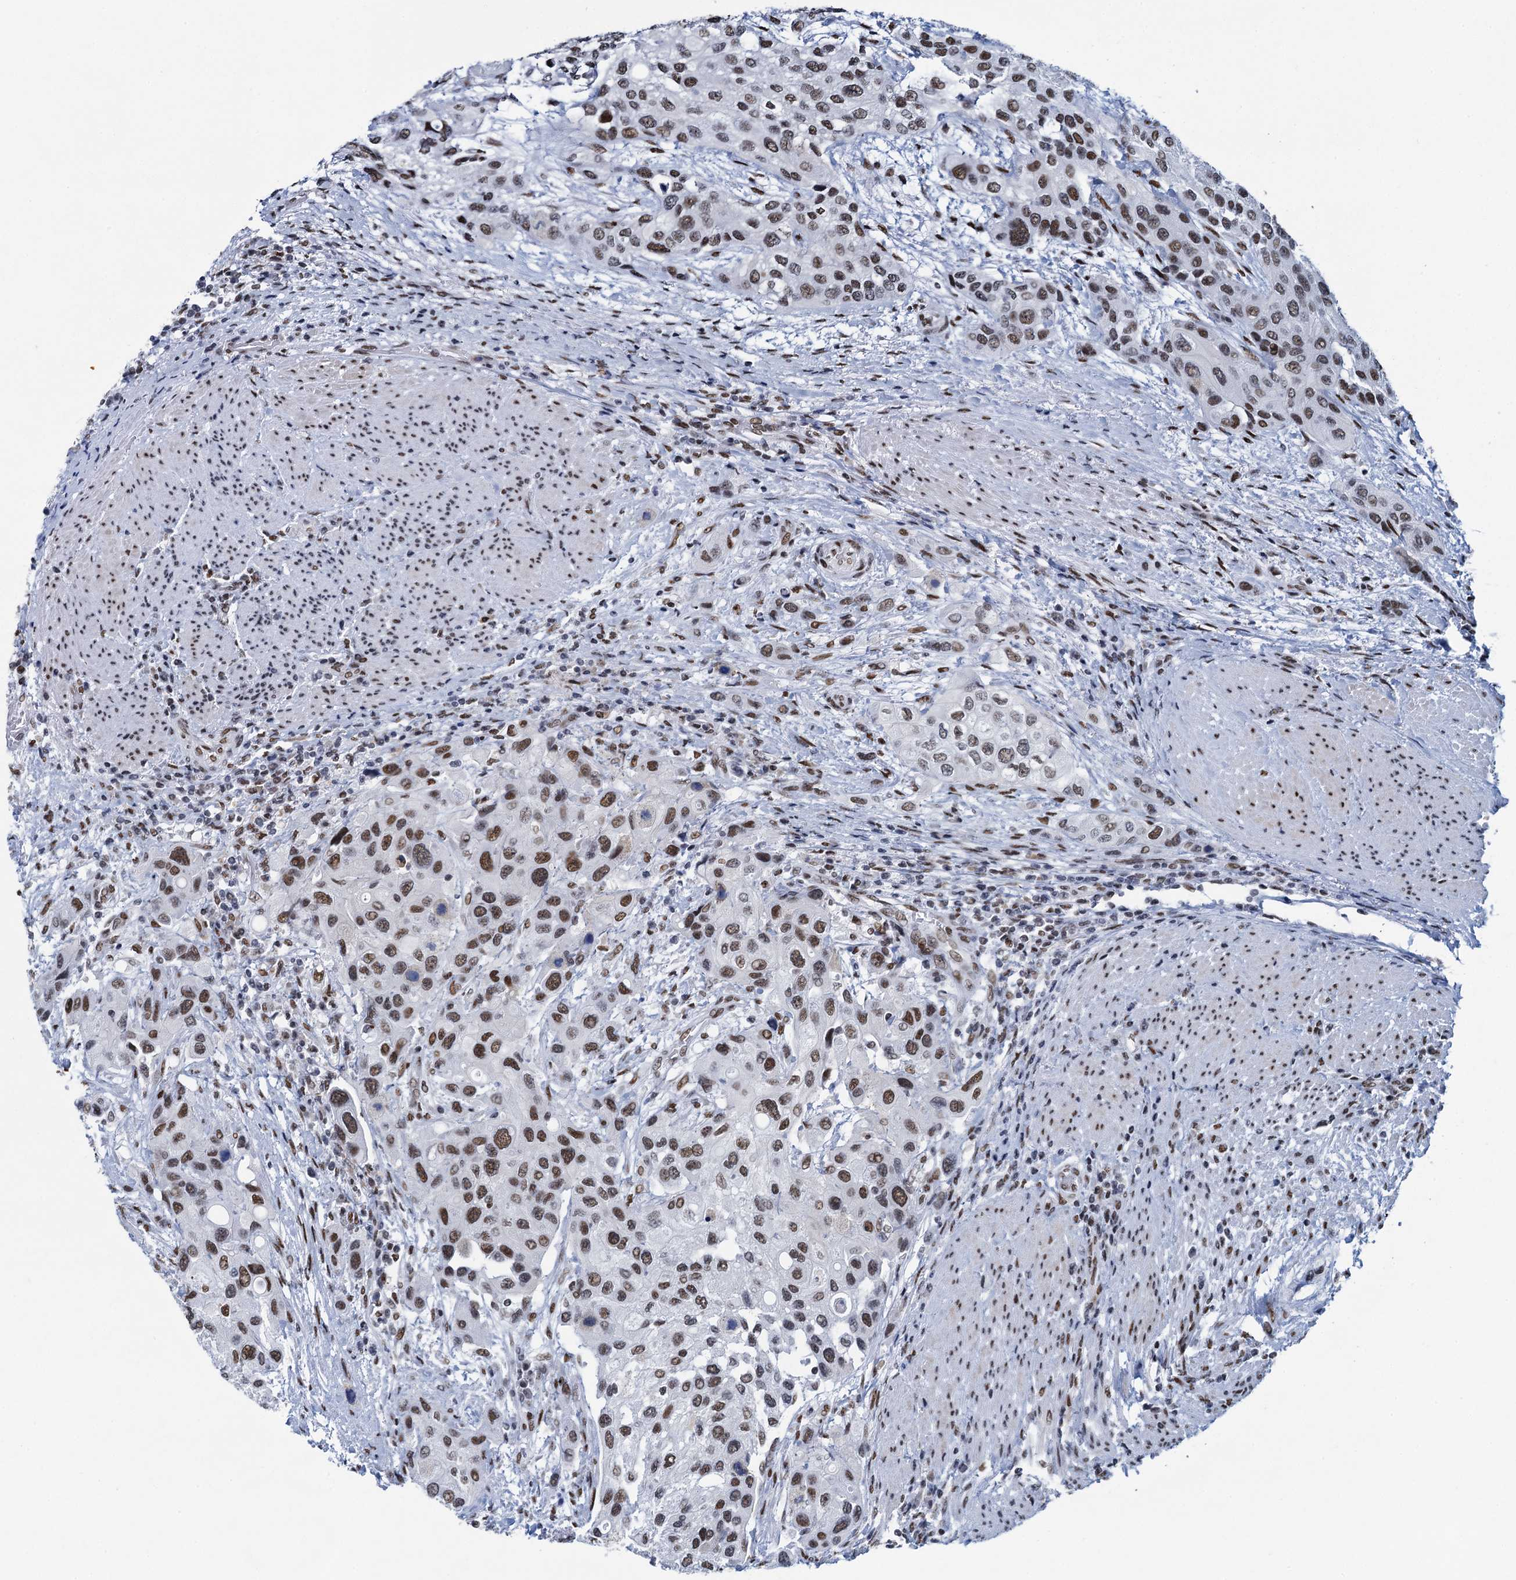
{"staining": {"intensity": "moderate", "quantity": ">75%", "location": "nuclear"}, "tissue": "urothelial cancer", "cell_type": "Tumor cells", "image_type": "cancer", "snomed": [{"axis": "morphology", "description": "Normal tissue, NOS"}, {"axis": "morphology", "description": "Urothelial carcinoma, High grade"}, {"axis": "topography", "description": "Vascular tissue"}, {"axis": "topography", "description": "Urinary bladder"}], "caption": "Immunohistochemistry (DAB) staining of high-grade urothelial carcinoma reveals moderate nuclear protein positivity in about >75% of tumor cells.", "gene": "HNRNPUL2", "patient": {"sex": "female", "age": 56}}